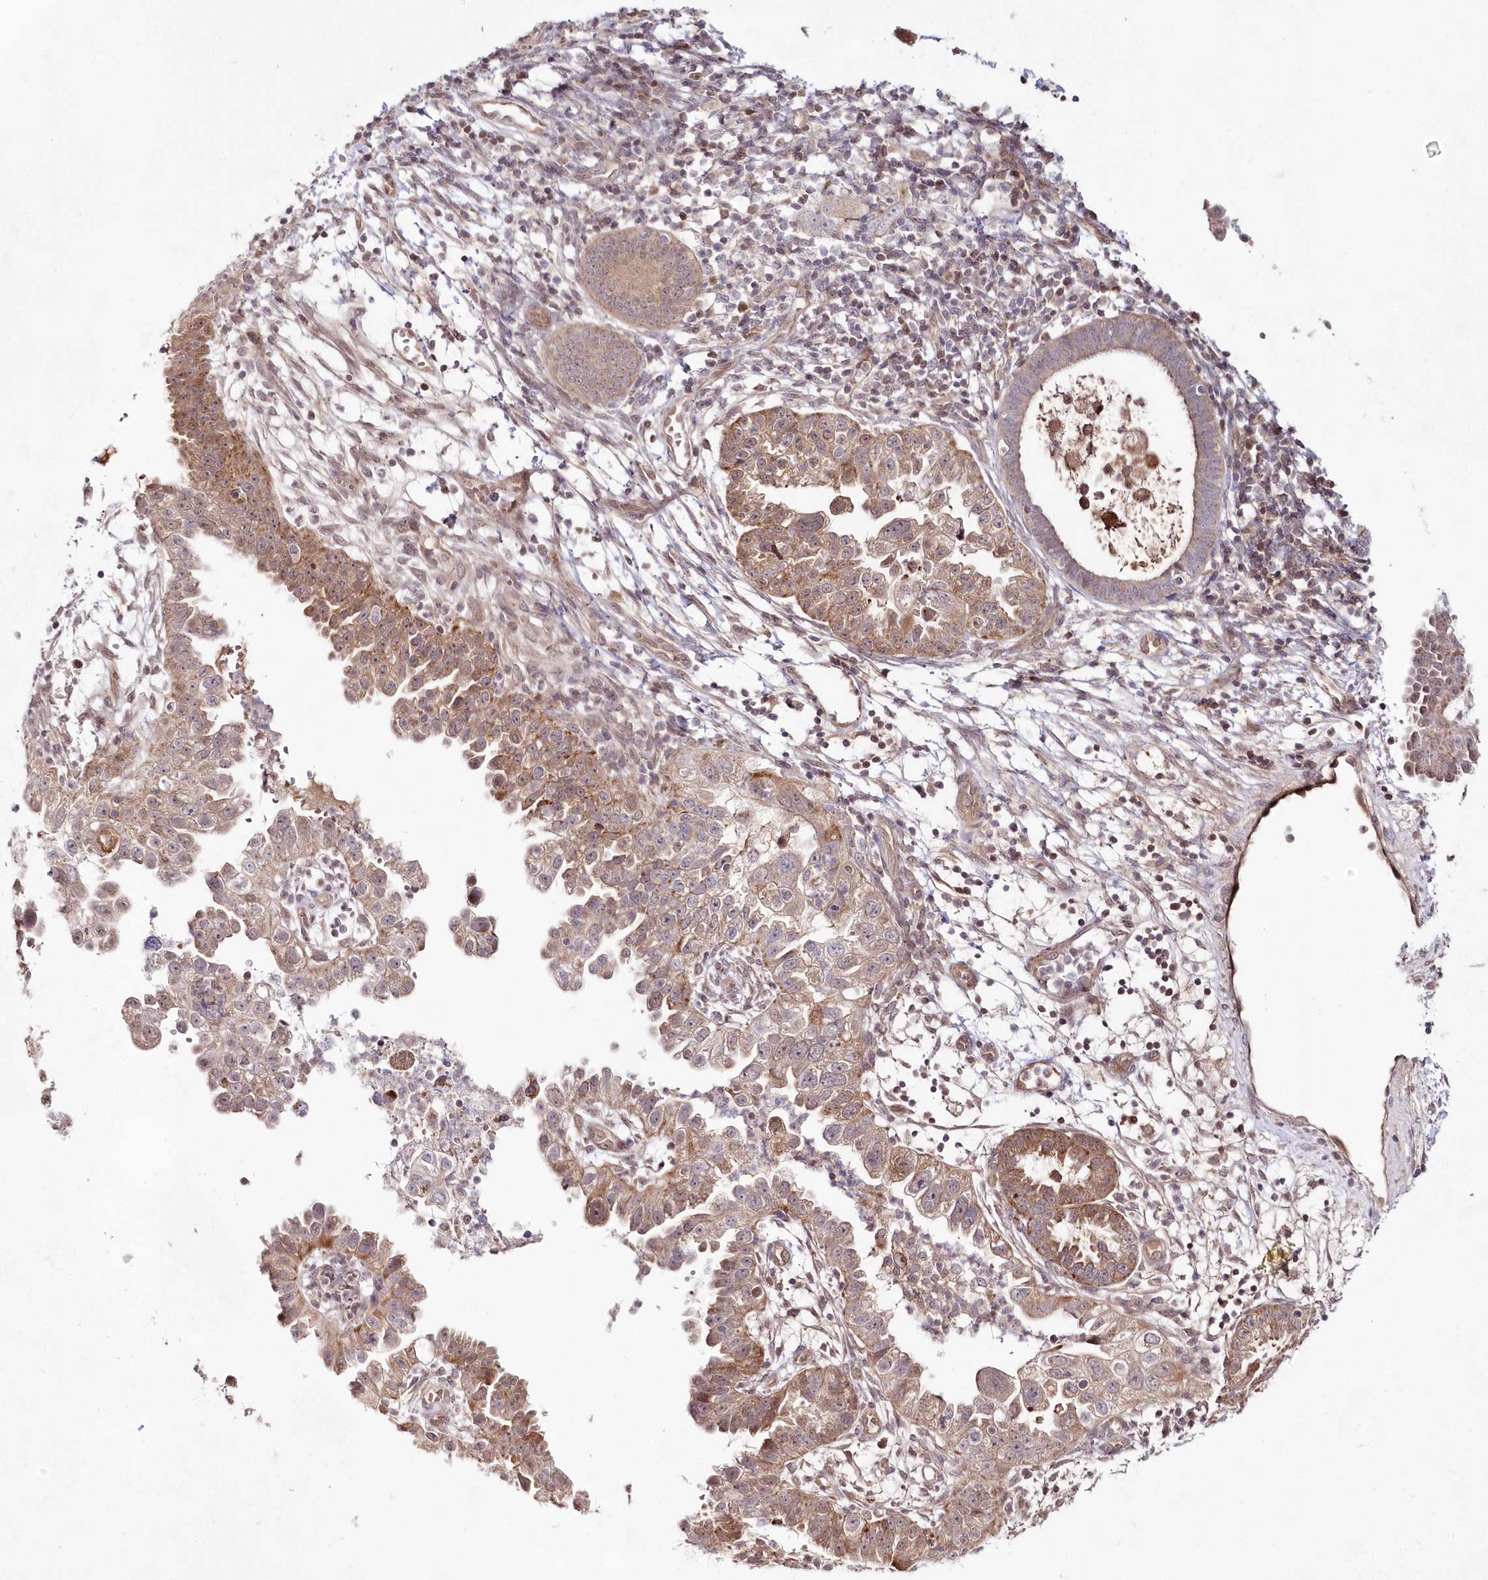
{"staining": {"intensity": "moderate", "quantity": "25%-75%", "location": "cytoplasmic/membranous"}, "tissue": "endometrial cancer", "cell_type": "Tumor cells", "image_type": "cancer", "snomed": [{"axis": "morphology", "description": "Adenocarcinoma, NOS"}, {"axis": "topography", "description": "Endometrium"}], "caption": "A high-resolution histopathology image shows immunohistochemistry staining of endometrial cancer (adenocarcinoma), which demonstrates moderate cytoplasmic/membranous positivity in about 25%-75% of tumor cells.", "gene": "IMPA1", "patient": {"sex": "female", "age": 85}}